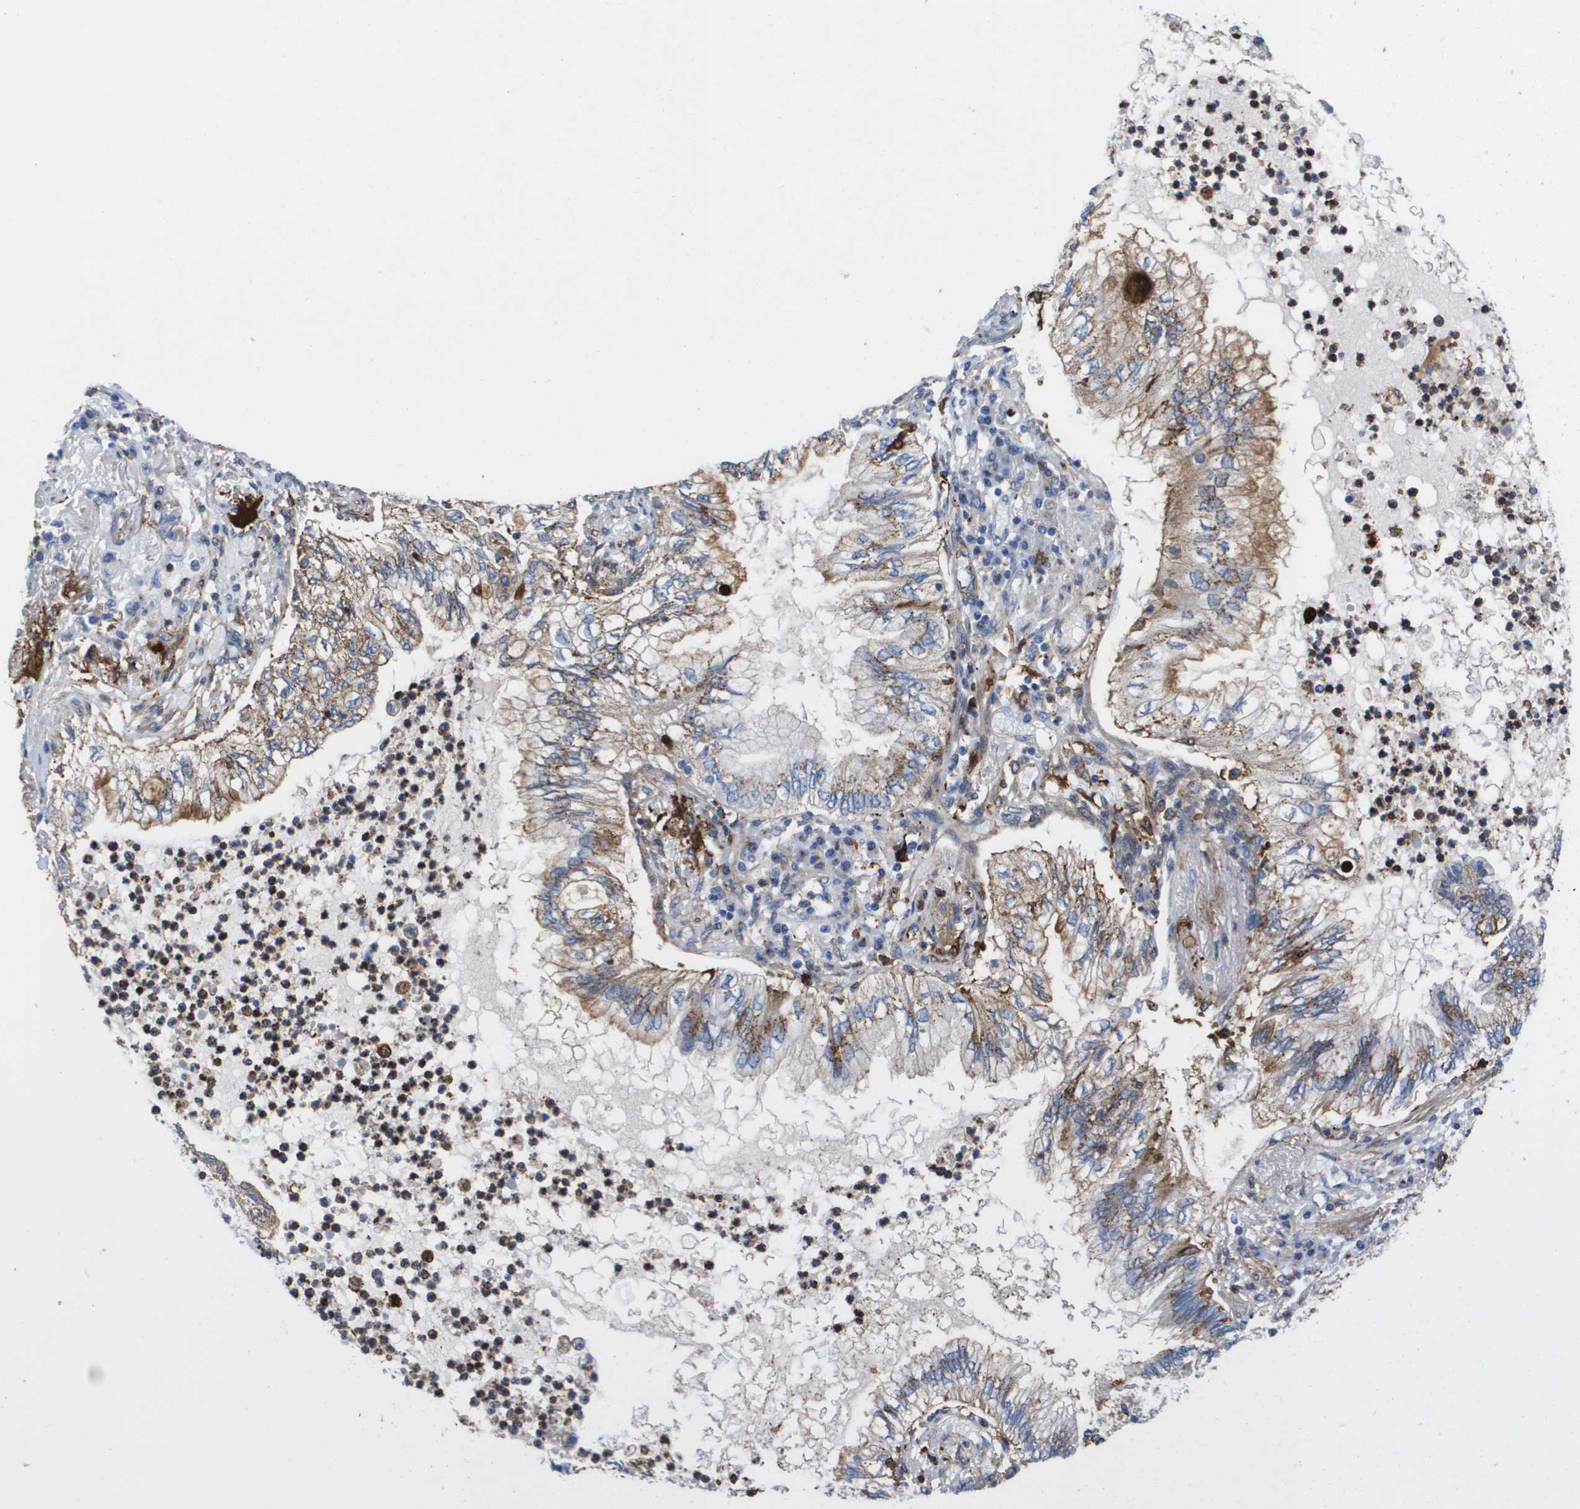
{"staining": {"intensity": "moderate", "quantity": ">75%", "location": "cytoplasmic/membranous"}, "tissue": "lung cancer", "cell_type": "Tumor cells", "image_type": "cancer", "snomed": [{"axis": "morphology", "description": "Normal tissue, NOS"}, {"axis": "morphology", "description": "Adenocarcinoma, NOS"}, {"axis": "topography", "description": "Bronchus"}, {"axis": "topography", "description": "Lung"}], "caption": "Immunohistochemical staining of human lung cancer demonstrates medium levels of moderate cytoplasmic/membranous protein positivity in about >75% of tumor cells. (DAB (3,3'-diaminobenzidine) IHC, brown staining for protein, blue staining for nuclei).", "gene": "SLC37A2", "patient": {"sex": "female", "age": 70}}